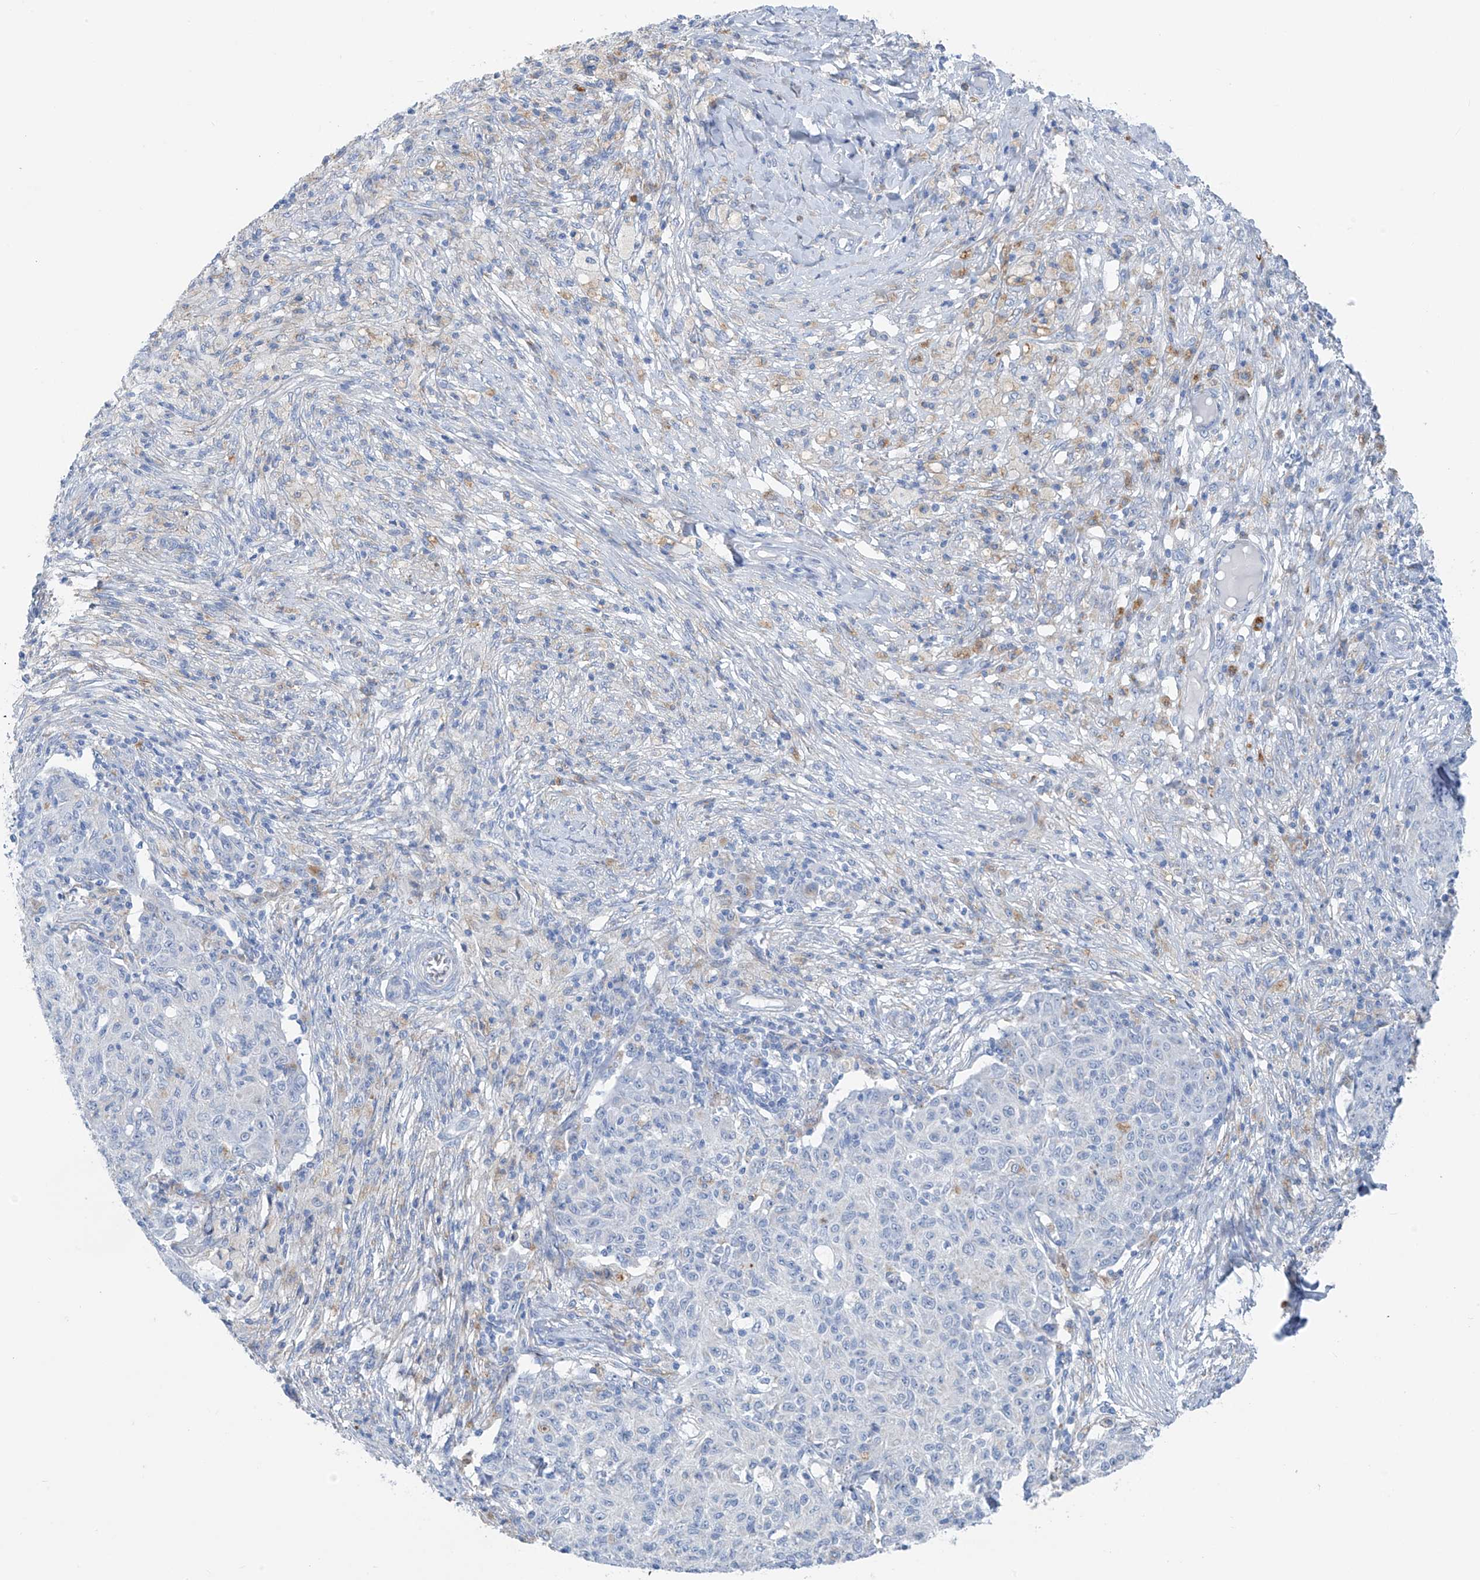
{"staining": {"intensity": "negative", "quantity": "none", "location": "none"}, "tissue": "ovarian cancer", "cell_type": "Tumor cells", "image_type": "cancer", "snomed": [{"axis": "morphology", "description": "Carcinoma, endometroid"}, {"axis": "topography", "description": "Ovary"}], "caption": "Tumor cells show no significant protein expression in ovarian cancer (endometroid carcinoma).", "gene": "GLMP", "patient": {"sex": "female", "age": 42}}